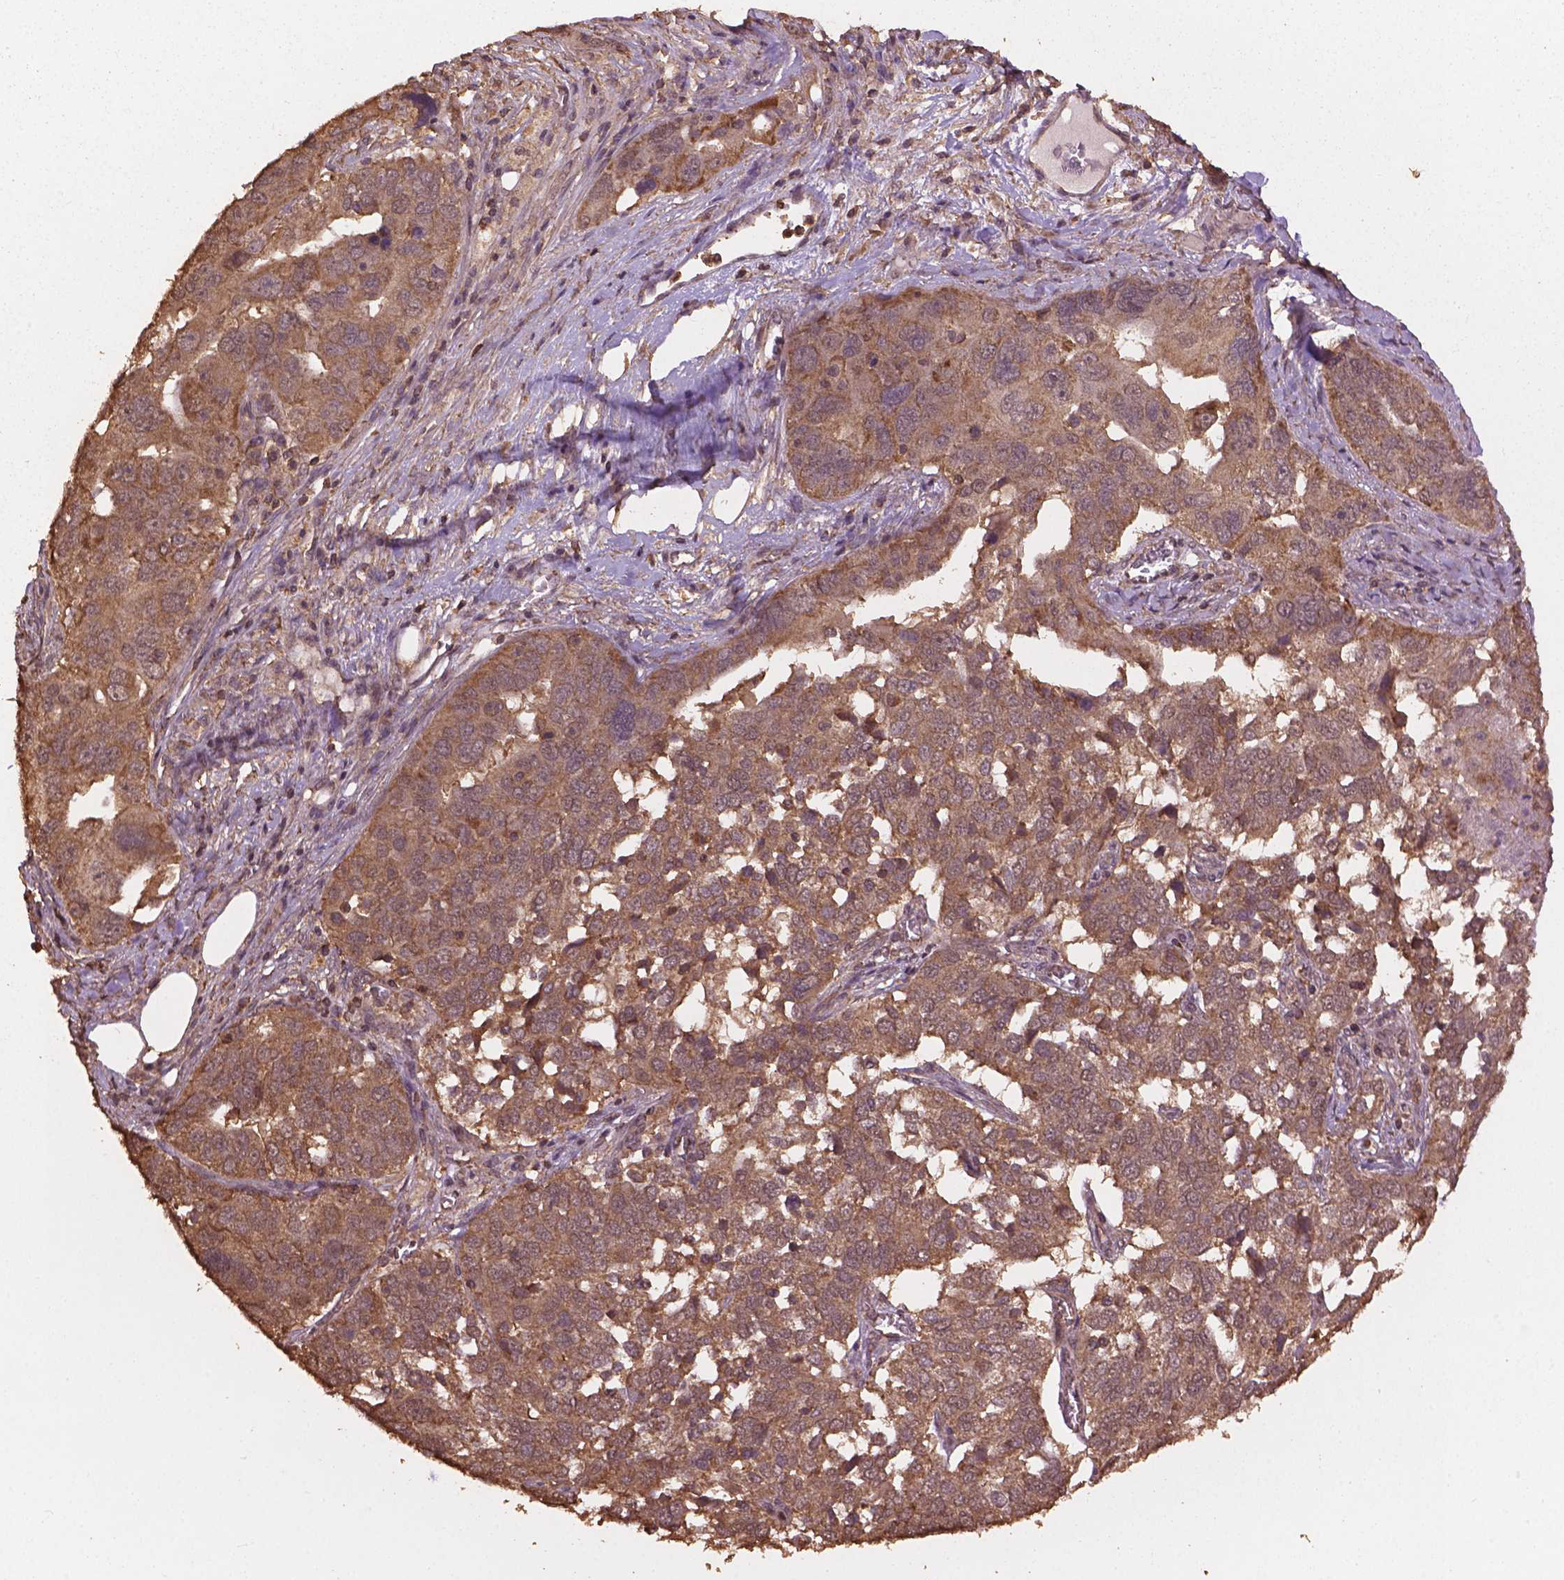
{"staining": {"intensity": "moderate", "quantity": ">75%", "location": "cytoplasmic/membranous,nuclear"}, "tissue": "ovarian cancer", "cell_type": "Tumor cells", "image_type": "cancer", "snomed": [{"axis": "morphology", "description": "Carcinoma, endometroid"}, {"axis": "topography", "description": "Soft tissue"}, {"axis": "topography", "description": "Ovary"}], "caption": "Endometroid carcinoma (ovarian) stained with a brown dye reveals moderate cytoplasmic/membranous and nuclear positive staining in about >75% of tumor cells.", "gene": "BABAM1", "patient": {"sex": "female", "age": 52}}